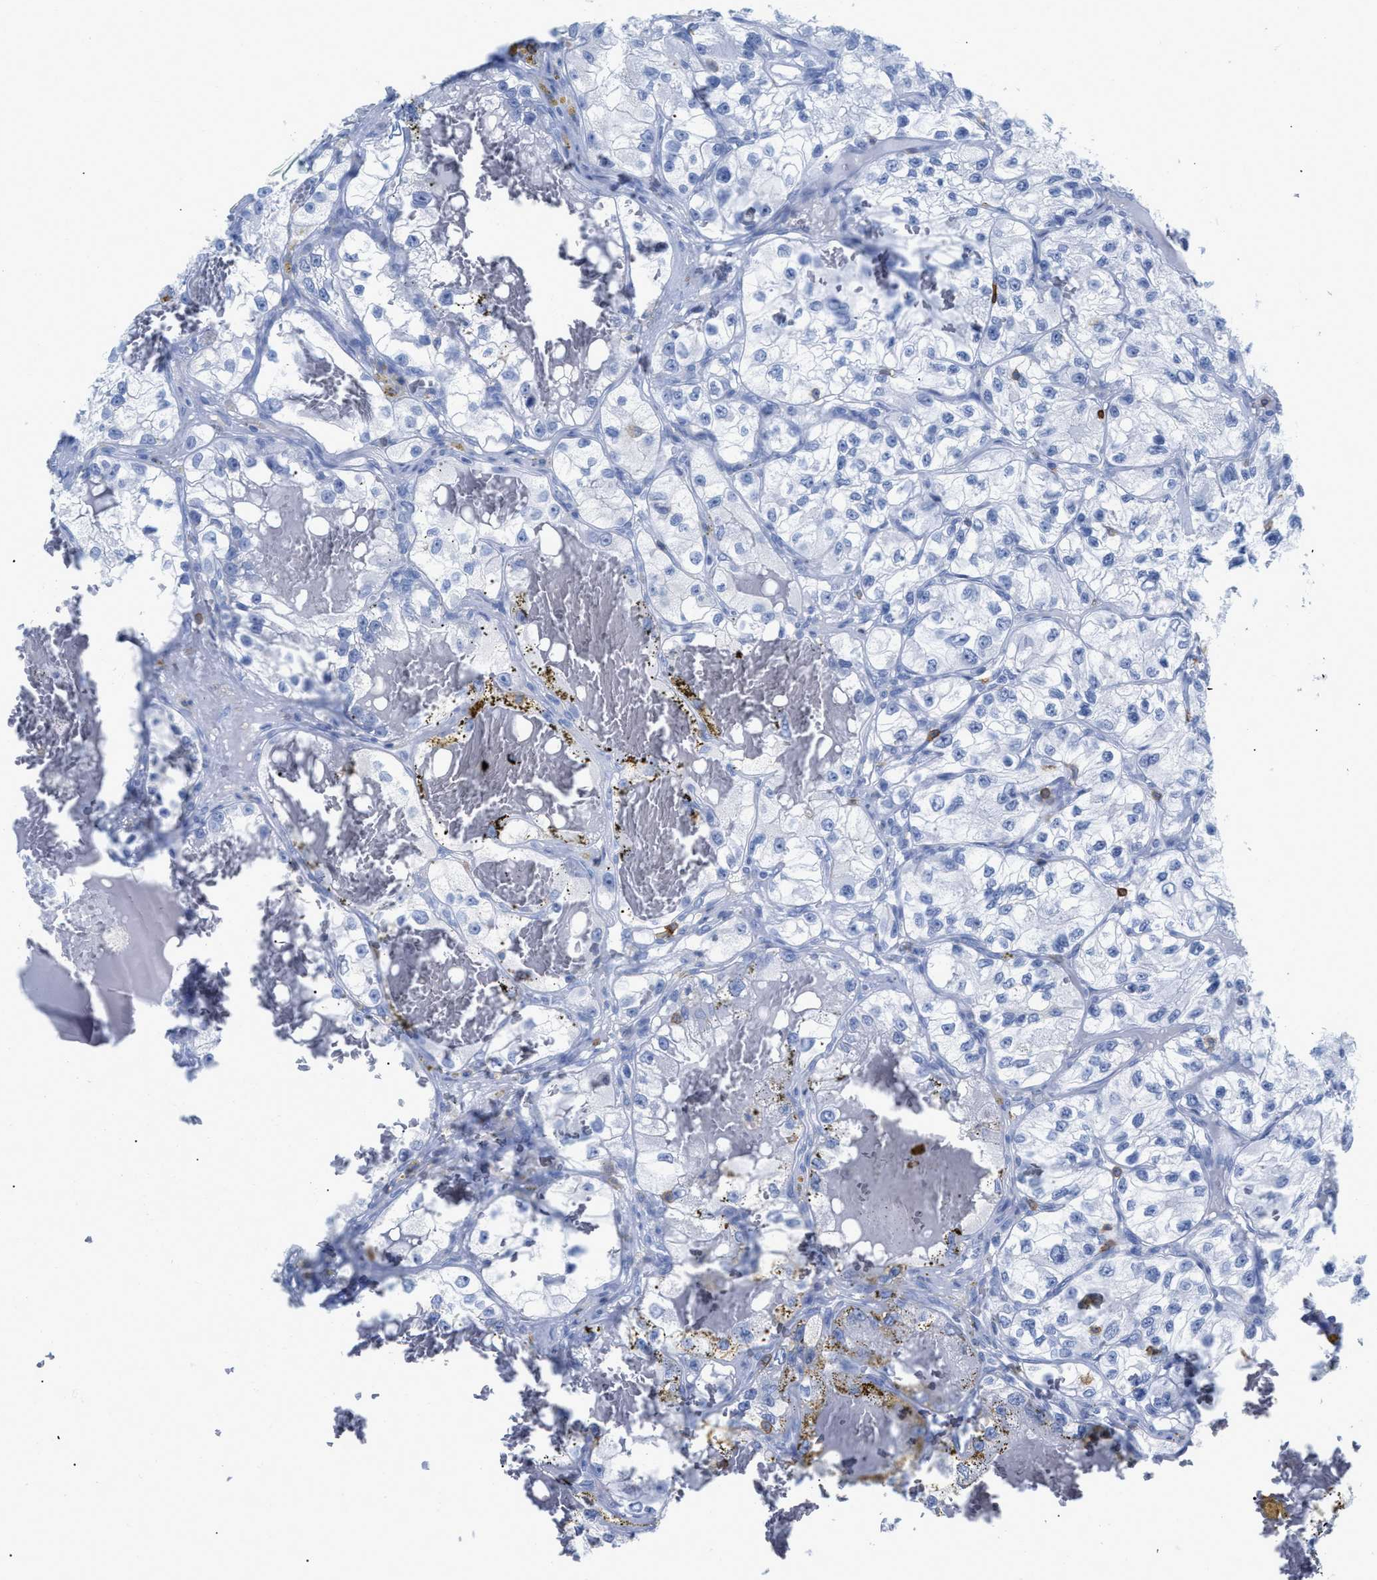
{"staining": {"intensity": "negative", "quantity": "none", "location": "none"}, "tissue": "renal cancer", "cell_type": "Tumor cells", "image_type": "cancer", "snomed": [{"axis": "morphology", "description": "Adenocarcinoma, NOS"}, {"axis": "topography", "description": "Kidney"}], "caption": "Tumor cells are negative for protein expression in human adenocarcinoma (renal).", "gene": "CD5", "patient": {"sex": "female", "age": 57}}